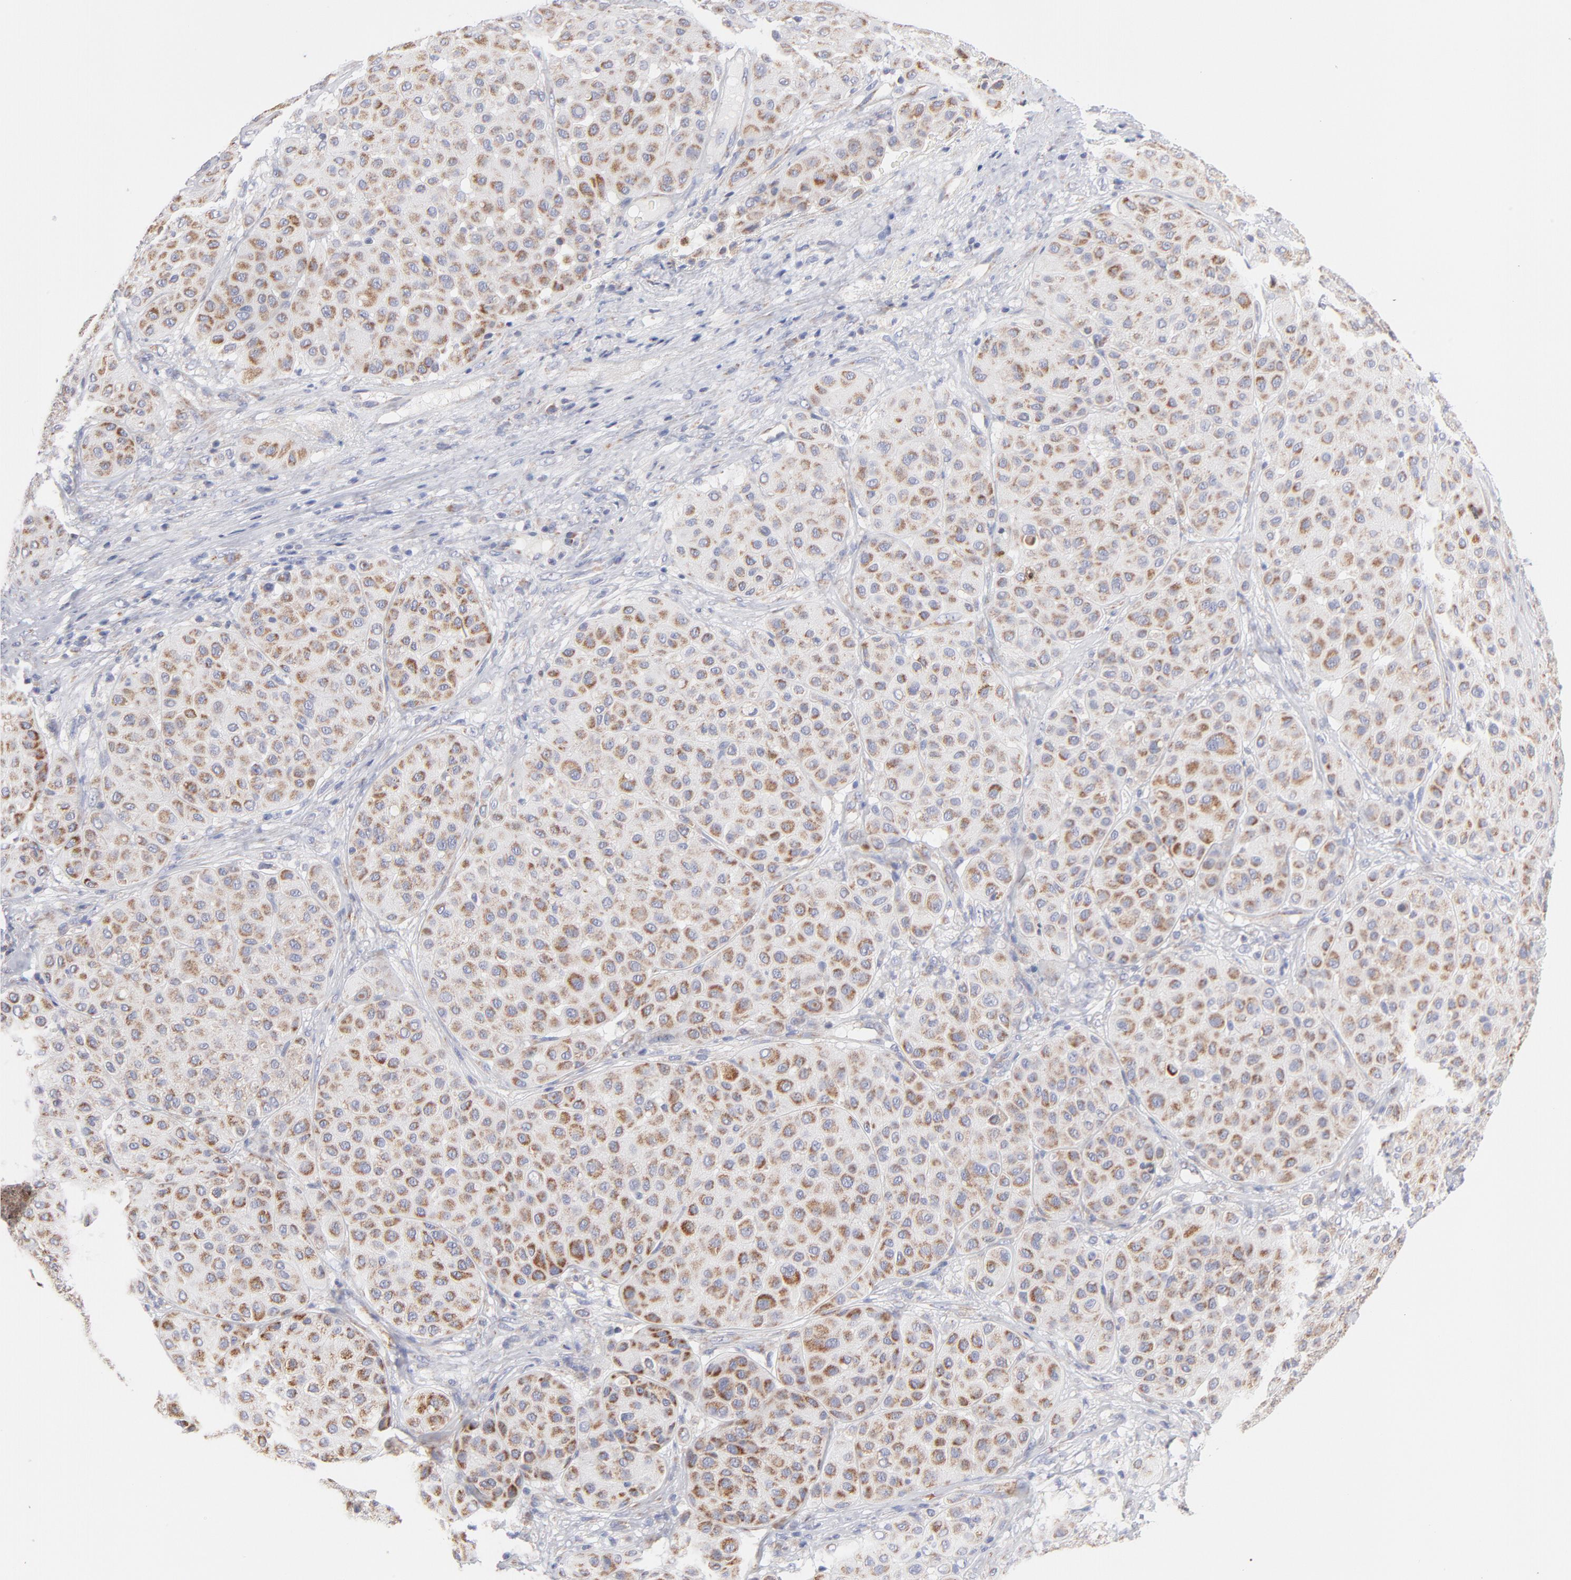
{"staining": {"intensity": "moderate", "quantity": "25%-75%", "location": "cytoplasmic/membranous"}, "tissue": "melanoma", "cell_type": "Tumor cells", "image_type": "cancer", "snomed": [{"axis": "morphology", "description": "Normal tissue, NOS"}, {"axis": "morphology", "description": "Malignant melanoma, Metastatic site"}, {"axis": "topography", "description": "Skin"}], "caption": "Human melanoma stained with a protein marker demonstrates moderate staining in tumor cells.", "gene": "TIMM8A", "patient": {"sex": "male", "age": 41}}